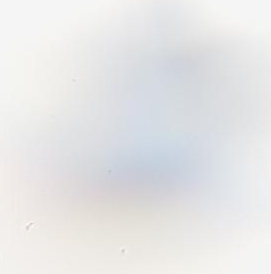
{"staining": {"intensity": "strong", "quantity": ">75%", "location": "nuclear"}, "tissue": "adipose tissue", "cell_type": "Adipocytes", "image_type": "normal", "snomed": [{"axis": "morphology", "description": "Normal tissue, NOS"}, {"axis": "morphology", "description": "Duct carcinoma"}, {"axis": "topography", "description": "Breast"}, {"axis": "topography", "description": "Adipose tissue"}], "caption": "Brown immunohistochemical staining in normal human adipose tissue shows strong nuclear staining in about >75% of adipocytes.", "gene": "MBD4", "patient": {"sex": "female", "age": 37}}